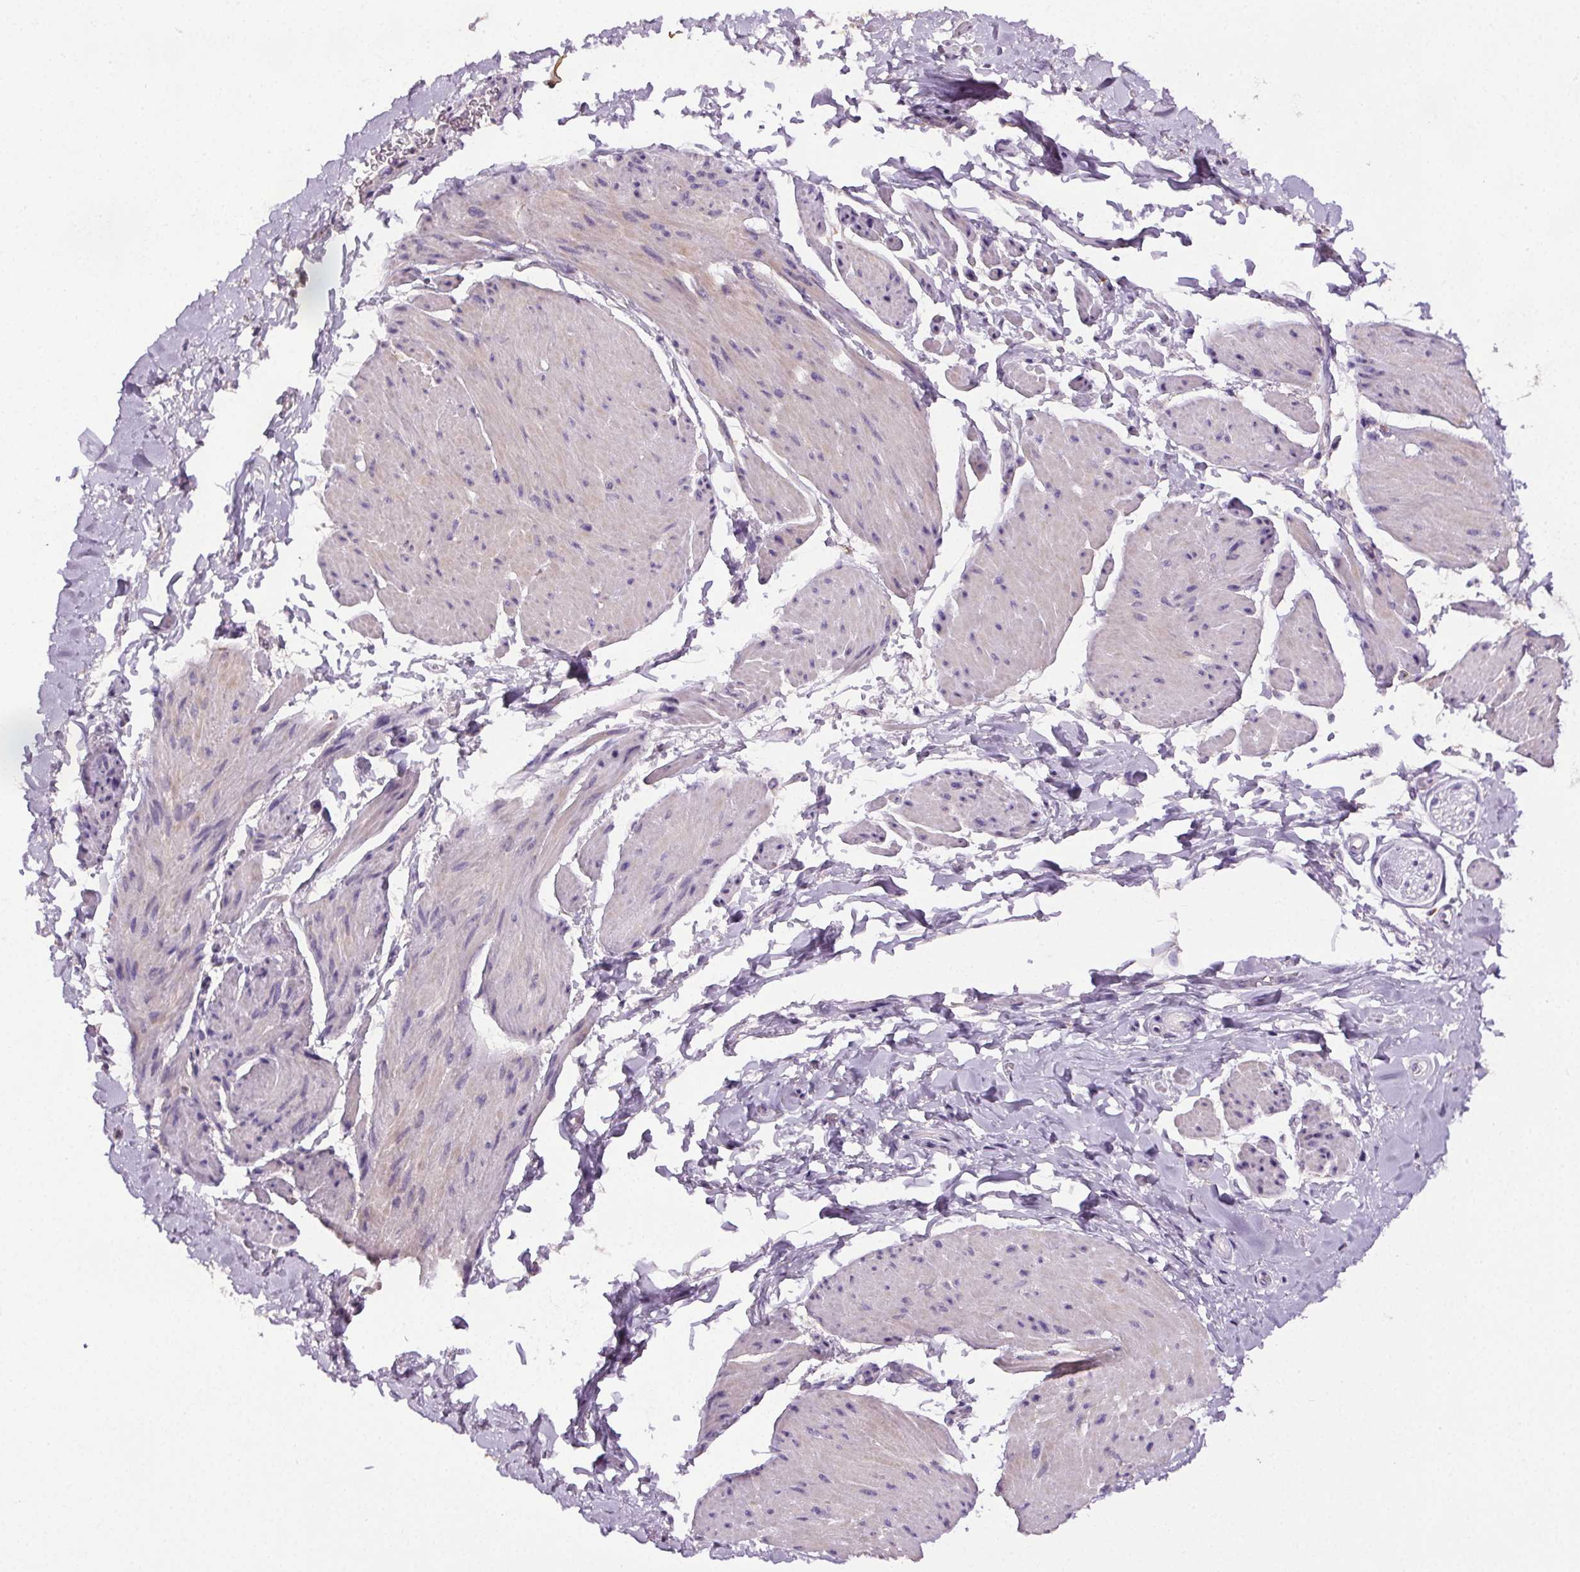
{"staining": {"intensity": "moderate", "quantity": "25%-75%", "location": "cytoplasmic/membranous"}, "tissue": "adipose tissue", "cell_type": "Adipocytes", "image_type": "normal", "snomed": [{"axis": "morphology", "description": "Normal tissue, NOS"}, {"axis": "topography", "description": "Urinary bladder"}, {"axis": "topography", "description": "Peripheral nerve tissue"}], "caption": "Immunohistochemical staining of unremarkable human adipose tissue exhibits moderate cytoplasmic/membranous protein staining in about 25%-75% of adipocytes. (DAB (3,3'-diaminobenzidine) IHC with brightfield microscopy, high magnification).", "gene": "GPIHBP1", "patient": {"sex": "female", "age": 60}}